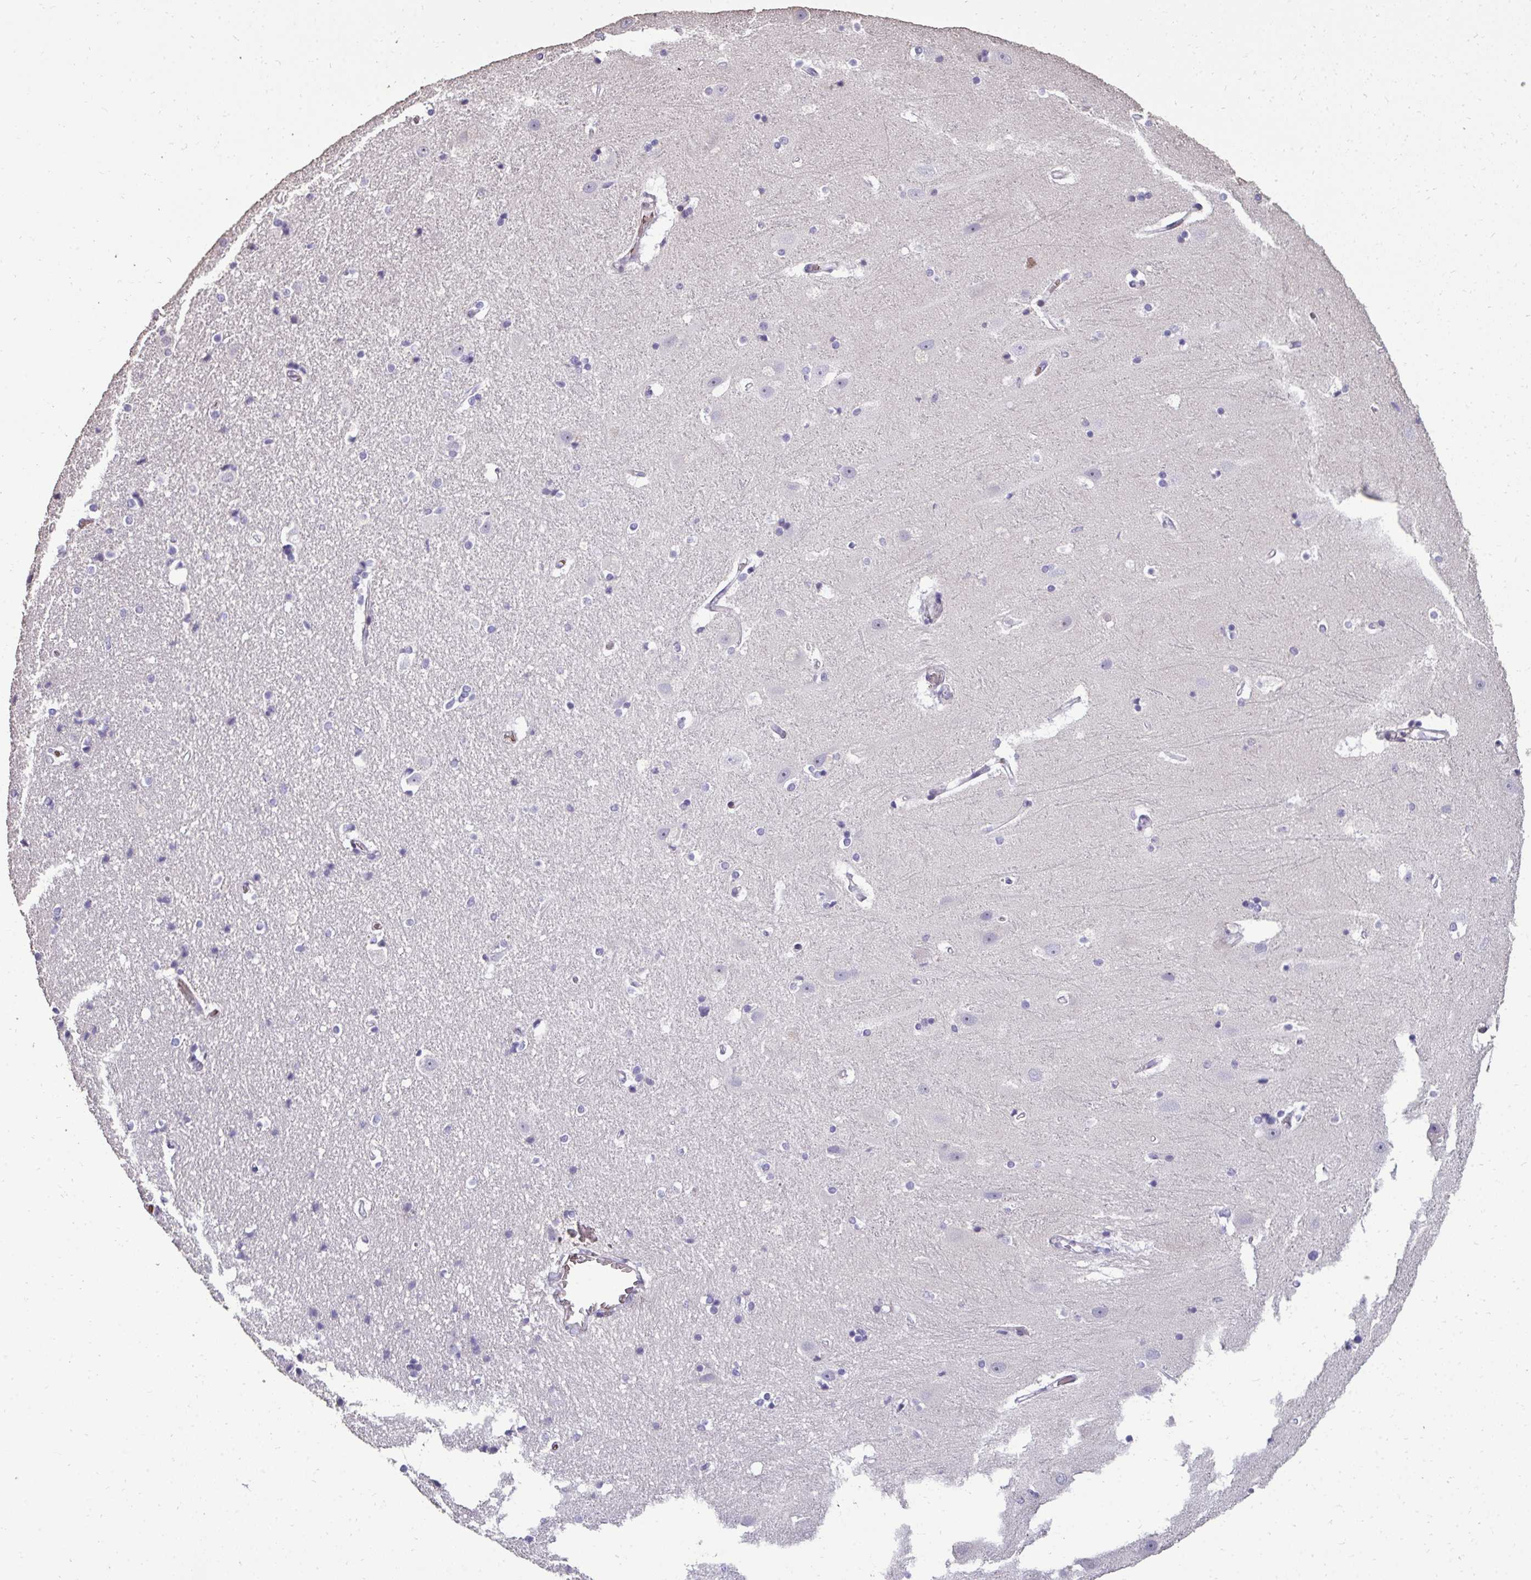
{"staining": {"intensity": "negative", "quantity": "none", "location": "none"}, "tissue": "hippocampus", "cell_type": "Glial cells", "image_type": "normal", "snomed": [{"axis": "morphology", "description": "Normal tissue, NOS"}, {"axis": "topography", "description": "Hippocampus"}], "caption": "IHC micrograph of unremarkable human hippocampus stained for a protein (brown), which reveals no positivity in glial cells.", "gene": "FIBCD1", "patient": {"sex": "male", "age": 63}}